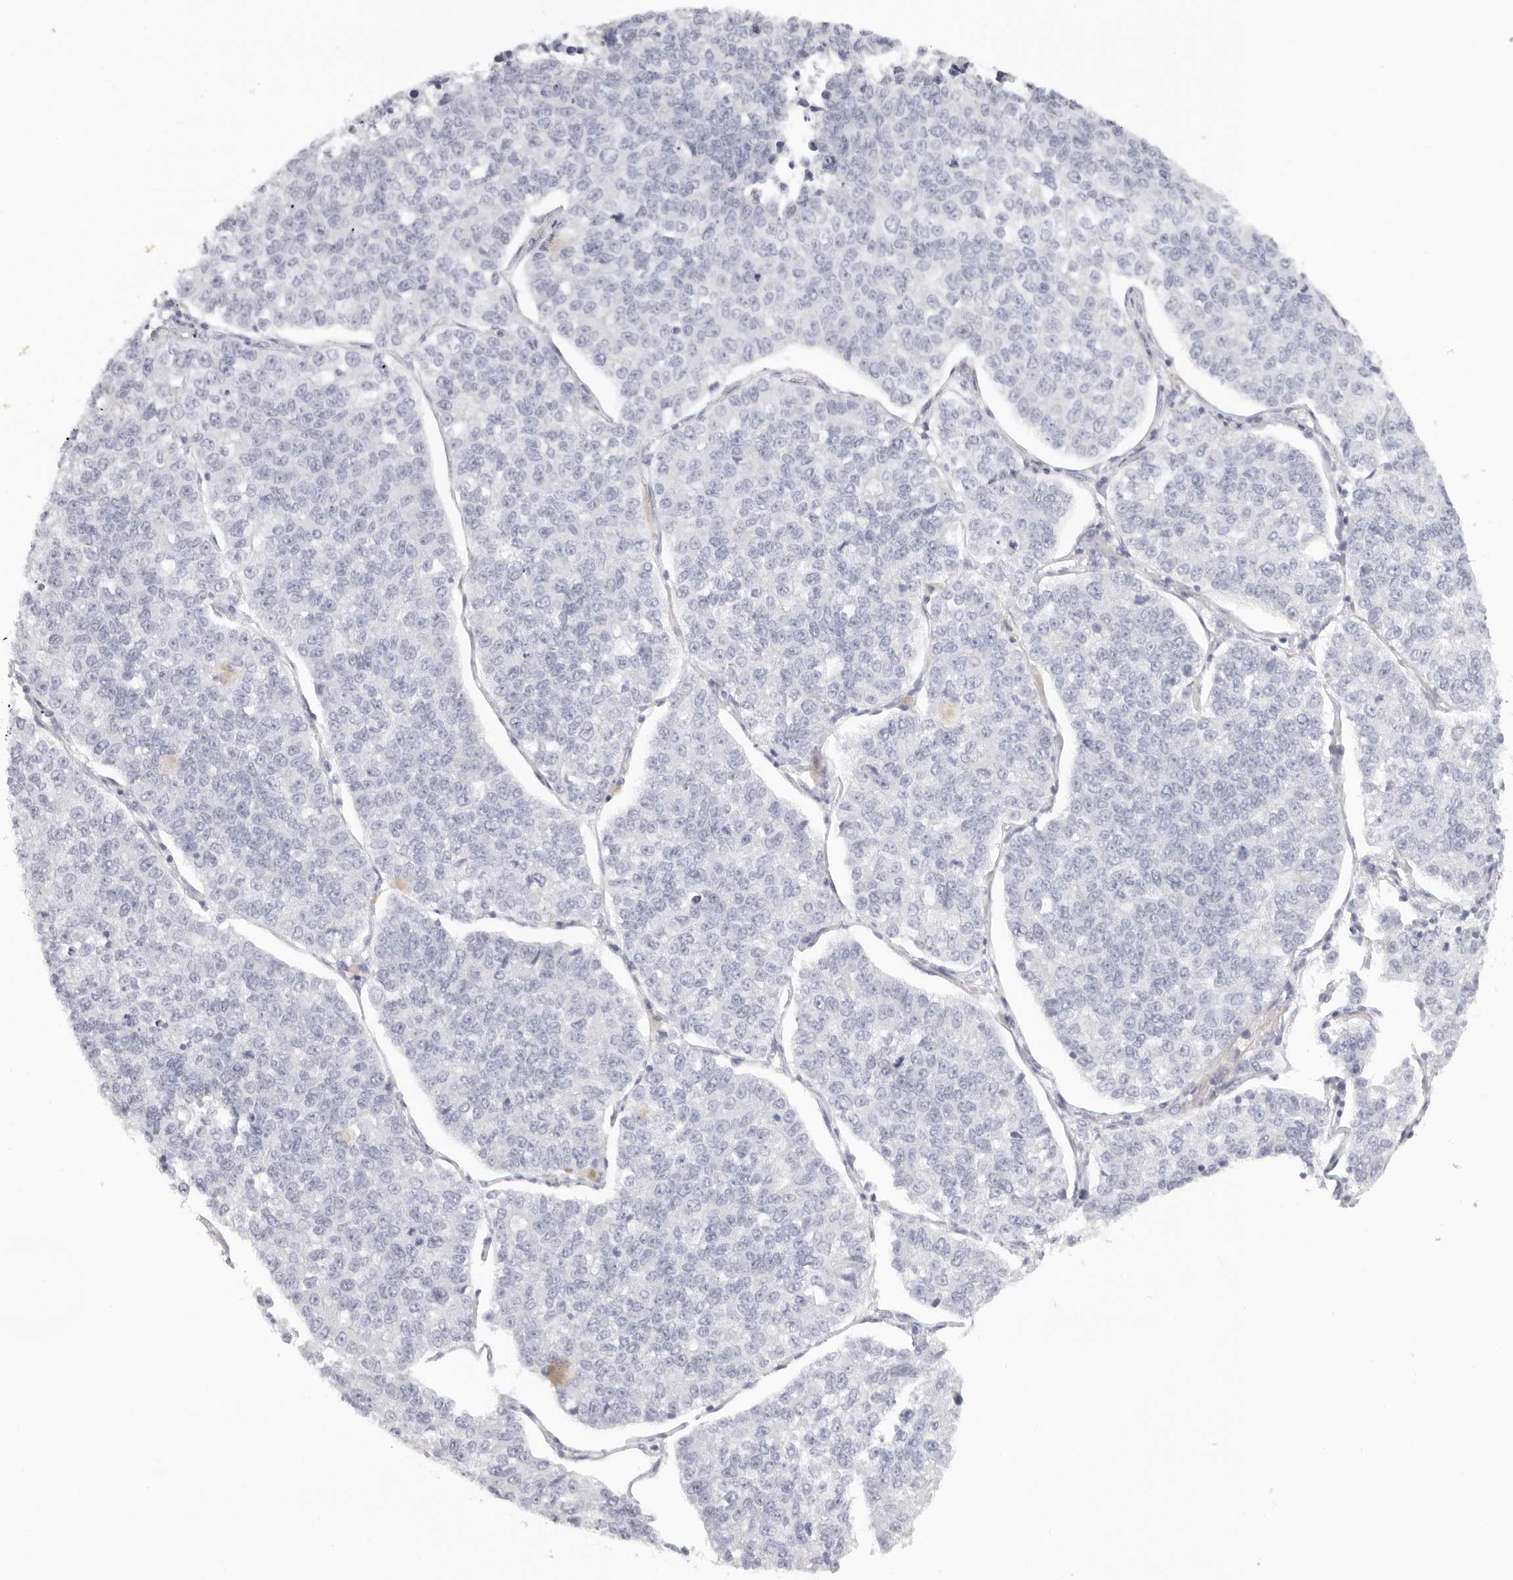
{"staining": {"intensity": "negative", "quantity": "none", "location": "none"}, "tissue": "lung cancer", "cell_type": "Tumor cells", "image_type": "cancer", "snomed": [{"axis": "morphology", "description": "Adenocarcinoma, NOS"}, {"axis": "topography", "description": "Lung"}], "caption": "There is no significant expression in tumor cells of adenocarcinoma (lung). The staining was performed using DAB to visualize the protein expression in brown, while the nuclei were stained in blue with hematoxylin (Magnification: 20x).", "gene": "RXFP1", "patient": {"sex": "male", "age": 49}}